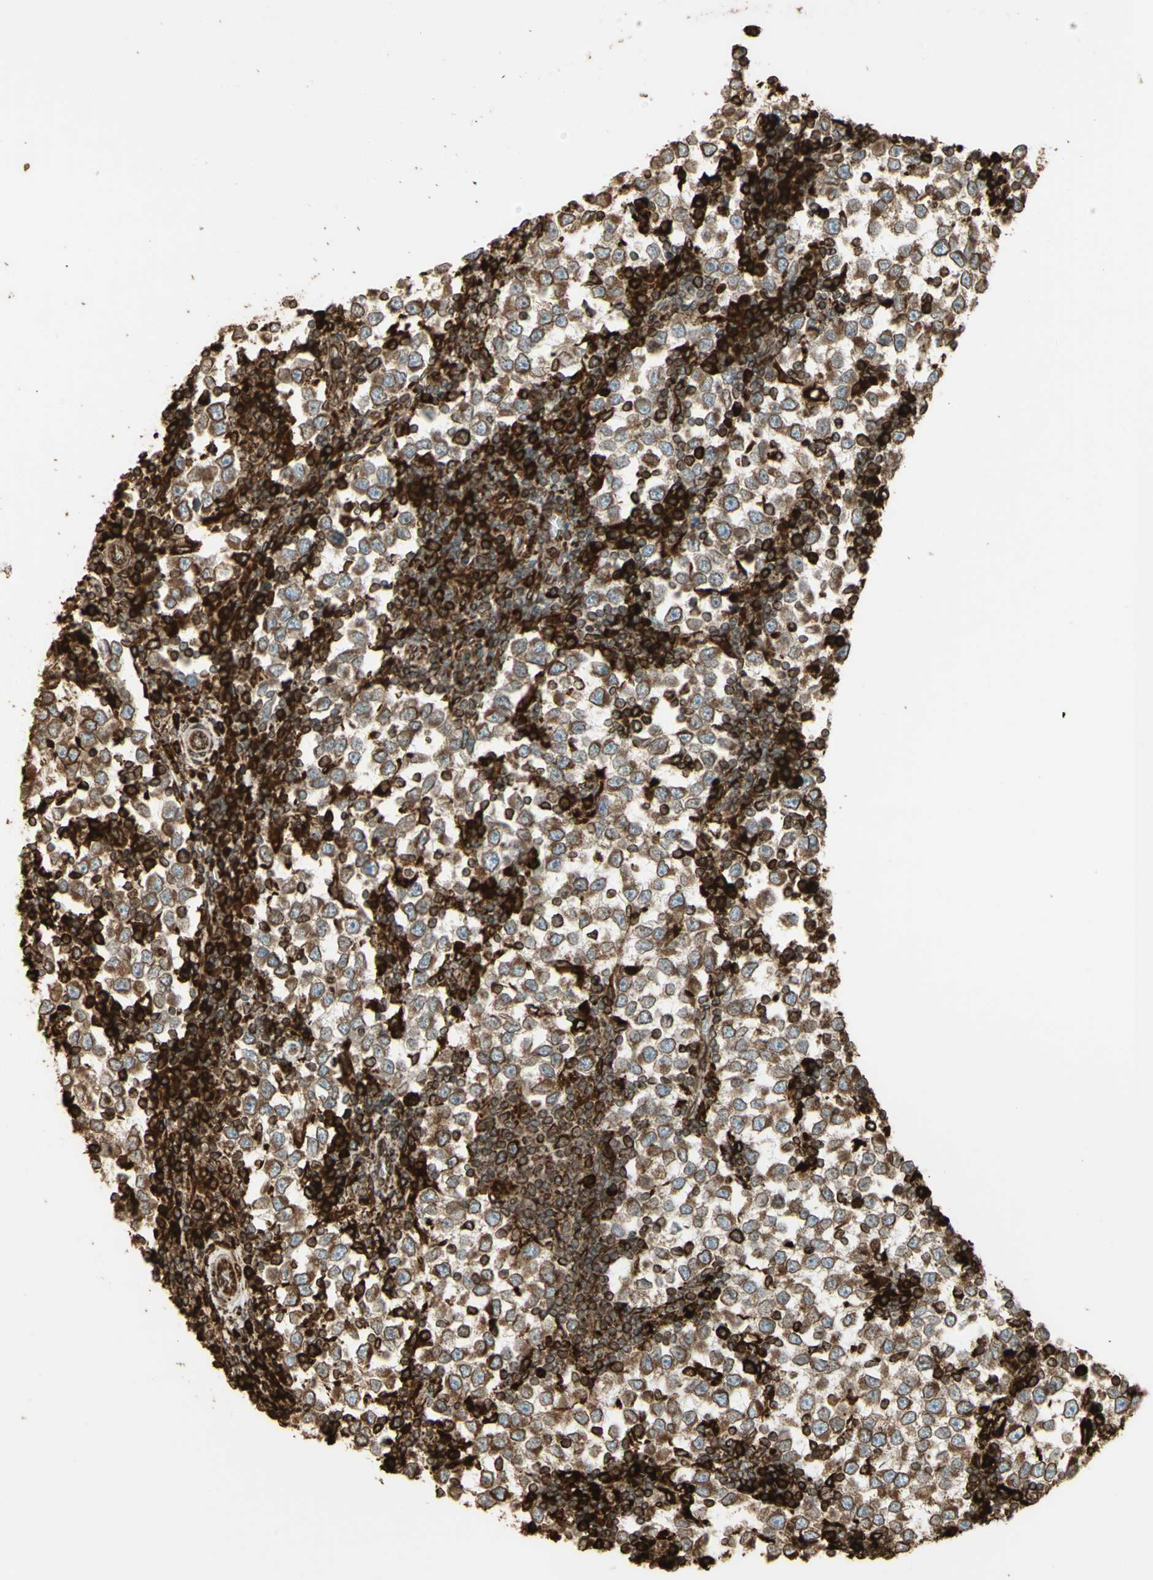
{"staining": {"intensity": "moderate", "quantity": "25%-75%", "location": "cytoplasmic/membranous"}, "tissue": "testis cancer", "cell_type": "Tumor cells", "image_type": "cancer", "snomed": [{"axis": "morphology", "description": "Seminoma, NOS"}, {"axis": "topography", "description": "Testis"}], "caption": "High-magnification brightfield microscopy of seminoma (testis) stained with DAB (3,3'-diaminobenzidine) (brown) and counterstained with hematoxylin (blue). tumor cells exhibit moderate cytoplasmic/membranous expression is identified in about25%-75% of cells.", "gene": "CANX", "patient": {"sex": "male", "age": 65}}